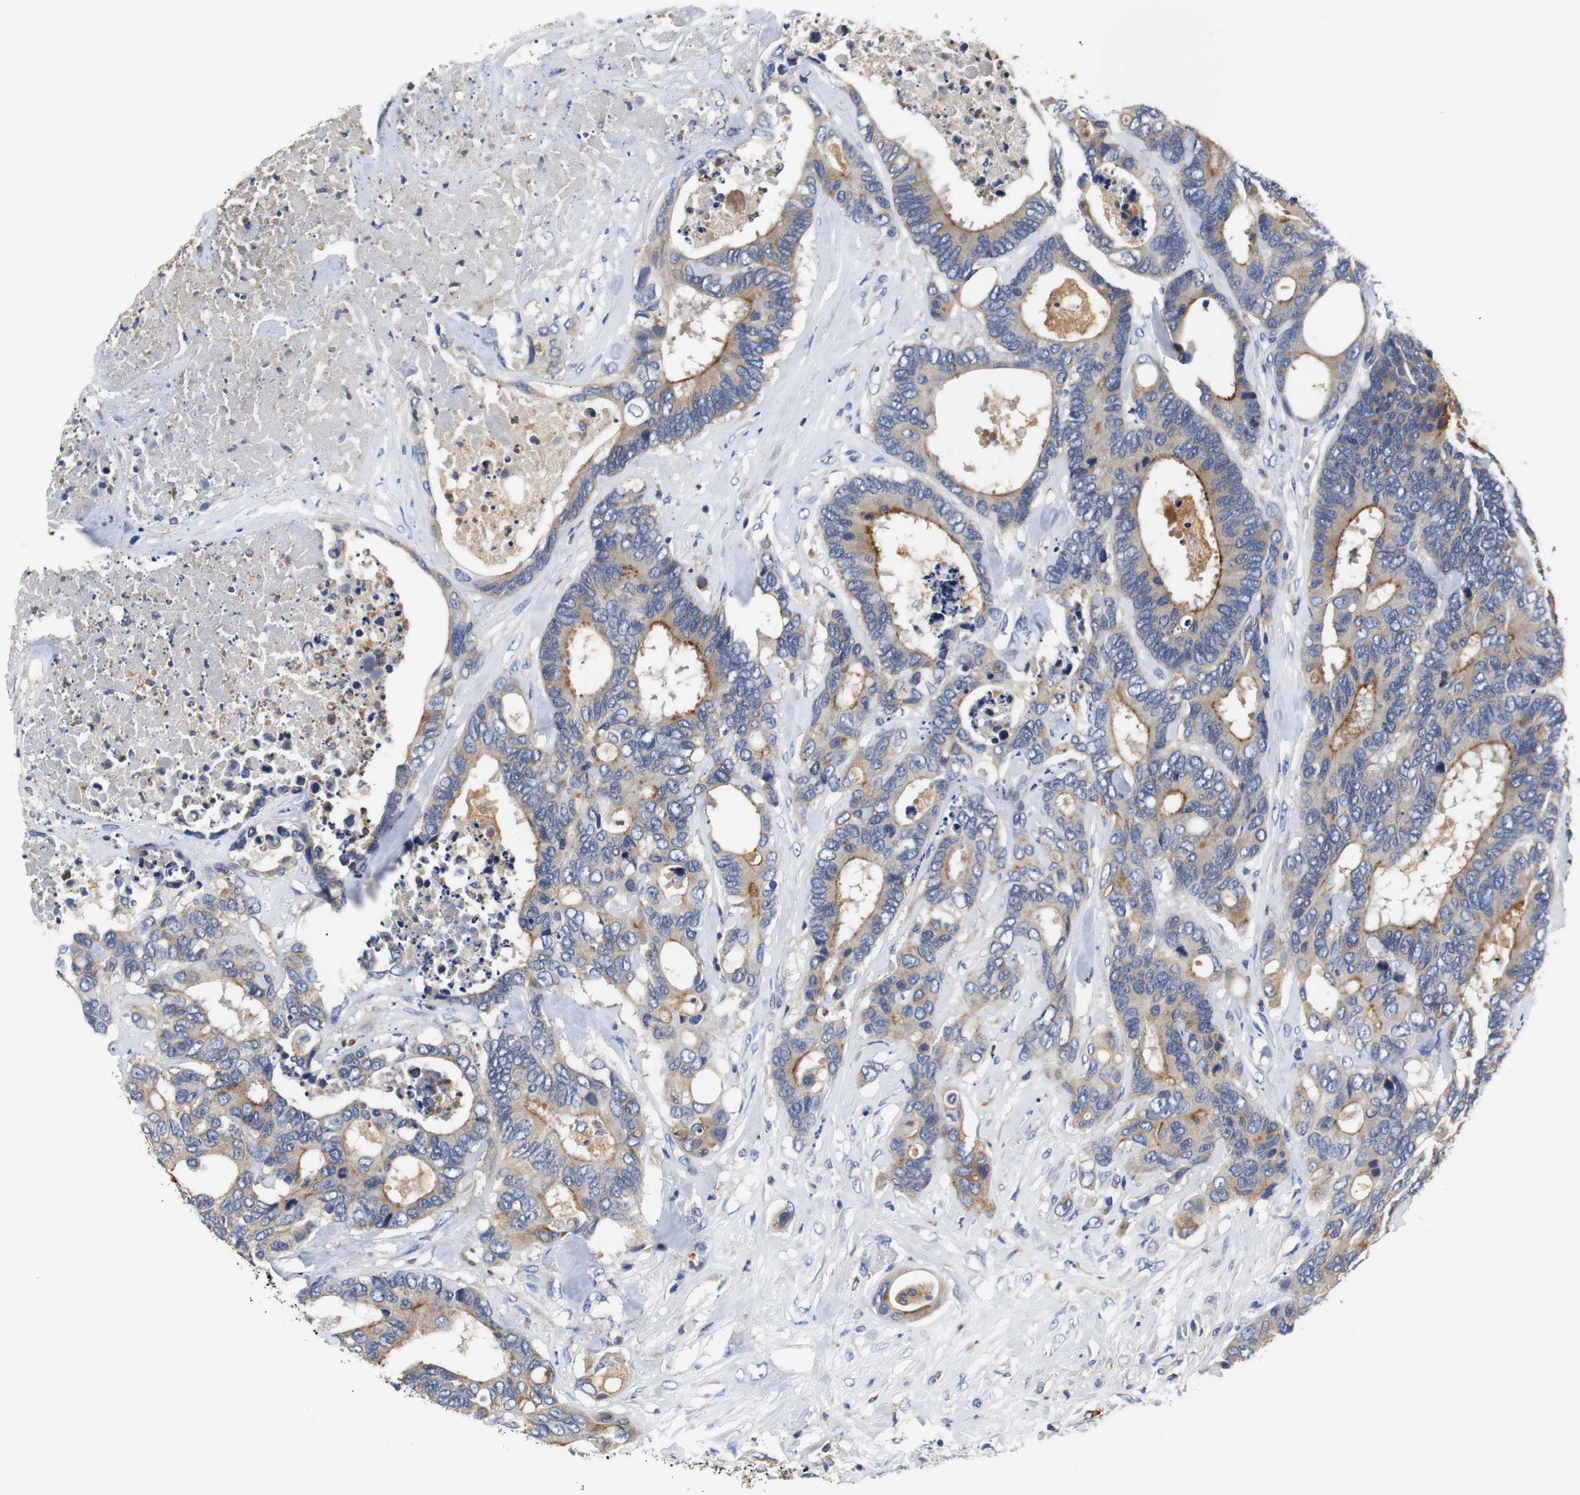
{"staining": {"intensity": "moderate", "quantity": ">75%", "location": "cytoplasmic/membranous"}, "tissue": "colorectal cancer", "cell_type": "Tumor cells", "image_type": "cancer", "snomed": [{"axis": "morphology", "description": "Adenocarcinoma, NOS"}, {"axis": "topography", "description": "Rectum"}], "caption": "A micrograph showing moderate cytoplasmic/membranous staining in approximately >75% of tumor cells in adenocarcinoma (colorectal), as visualized by brown immunohistochemical staining.", "gene": "VAMP8", "patient": {"sex": "male", "age": 55}}